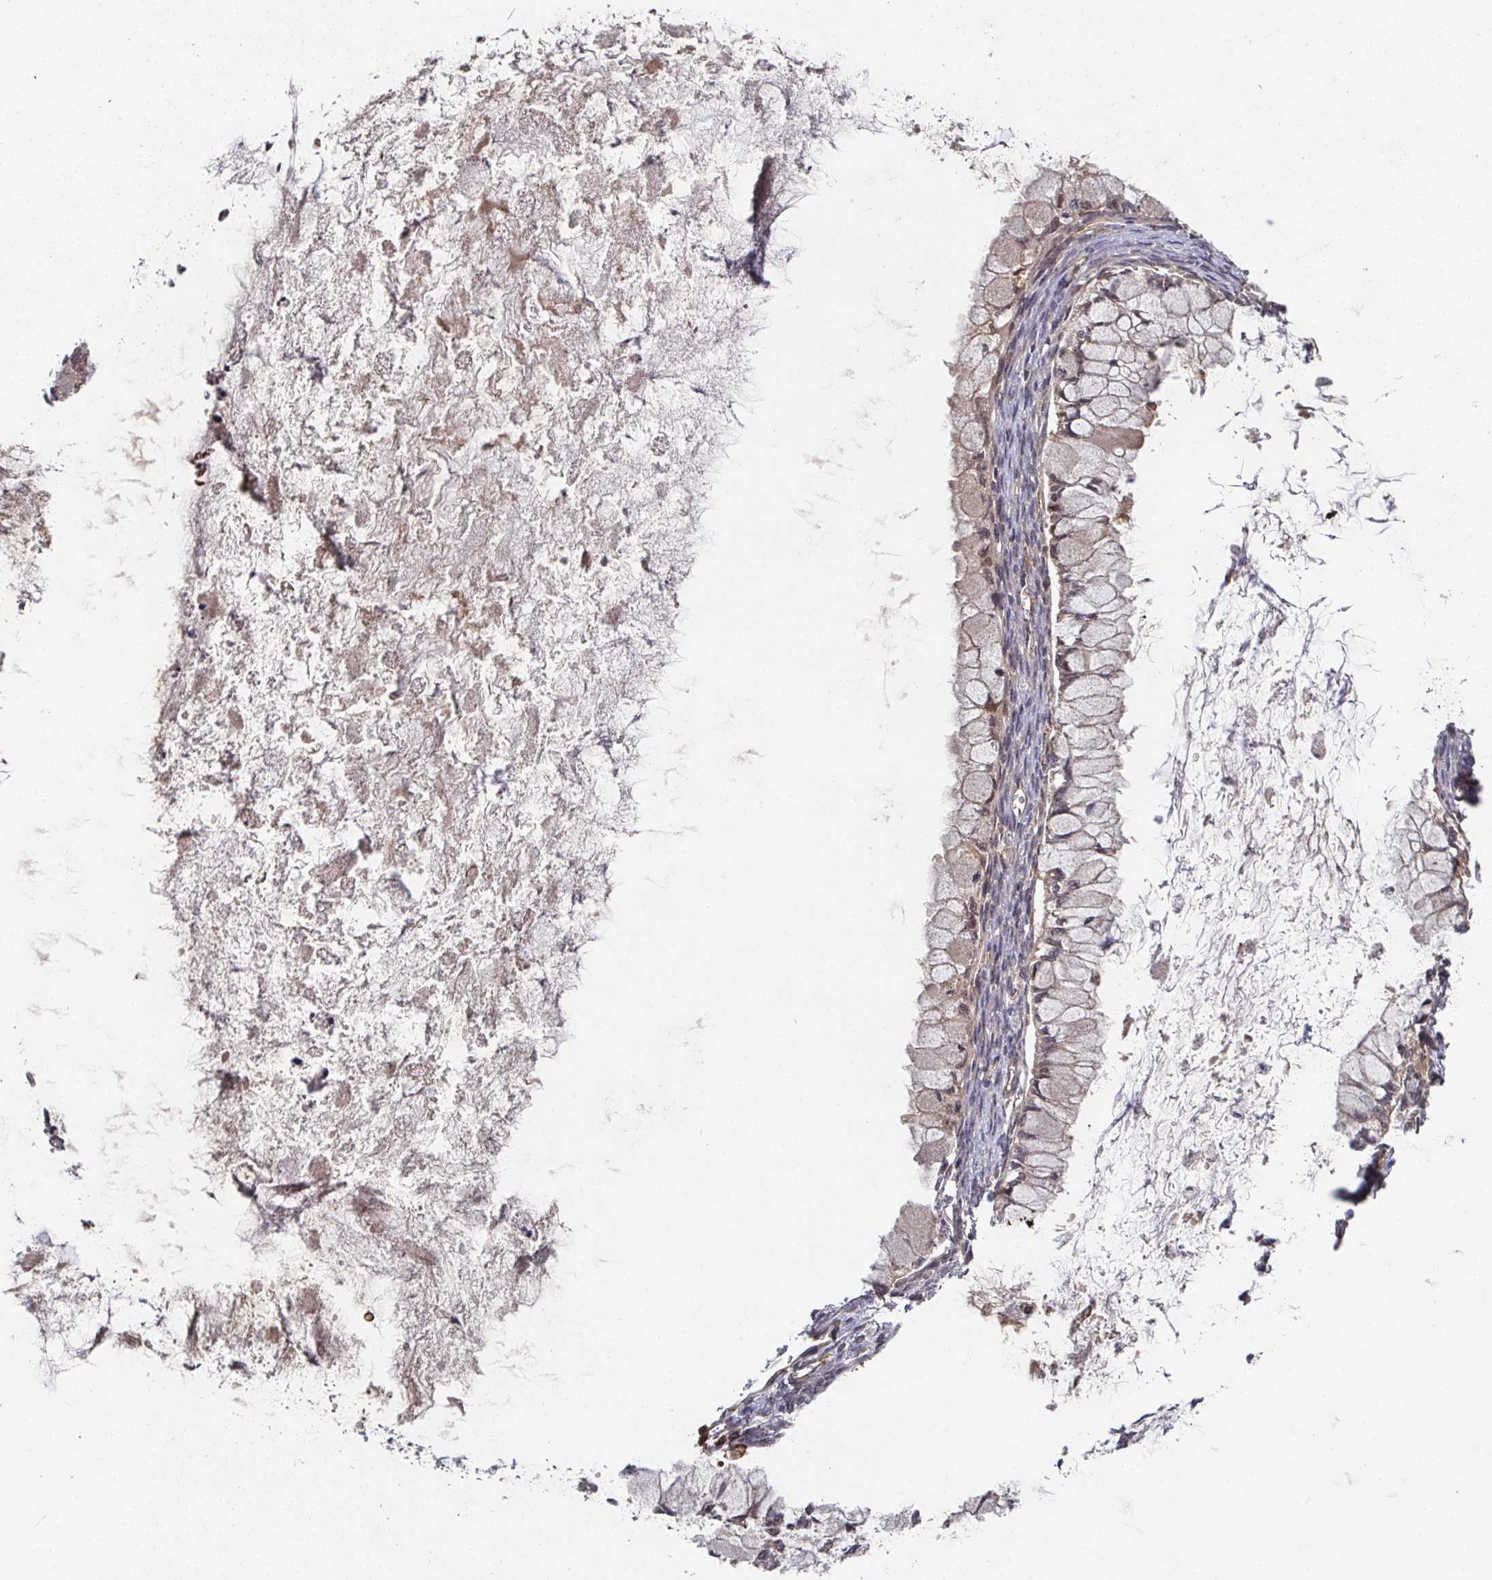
{"staining": {"intensity": "weak", "quantity": "<25%", "location": "cytoplasmic/membranous,nuclear"}, "tissue": "ovarian cancer", "cell_type": "Tumor cells", "image_type": "cancer", "snomed": [{"axis": "morphology", "description": "Cystadenocarcinoma, mucinous, NOS"}, {"axis": "topography", "description": "Ovary"}], "caption": "A photomicrograph of mucinous cystadenocarcinoma (ovarian) stained for a protein exhibits no brown staining in tumor cells.", "gene": "TIGAR", "patient": {"sex": "female", "age": 34}}